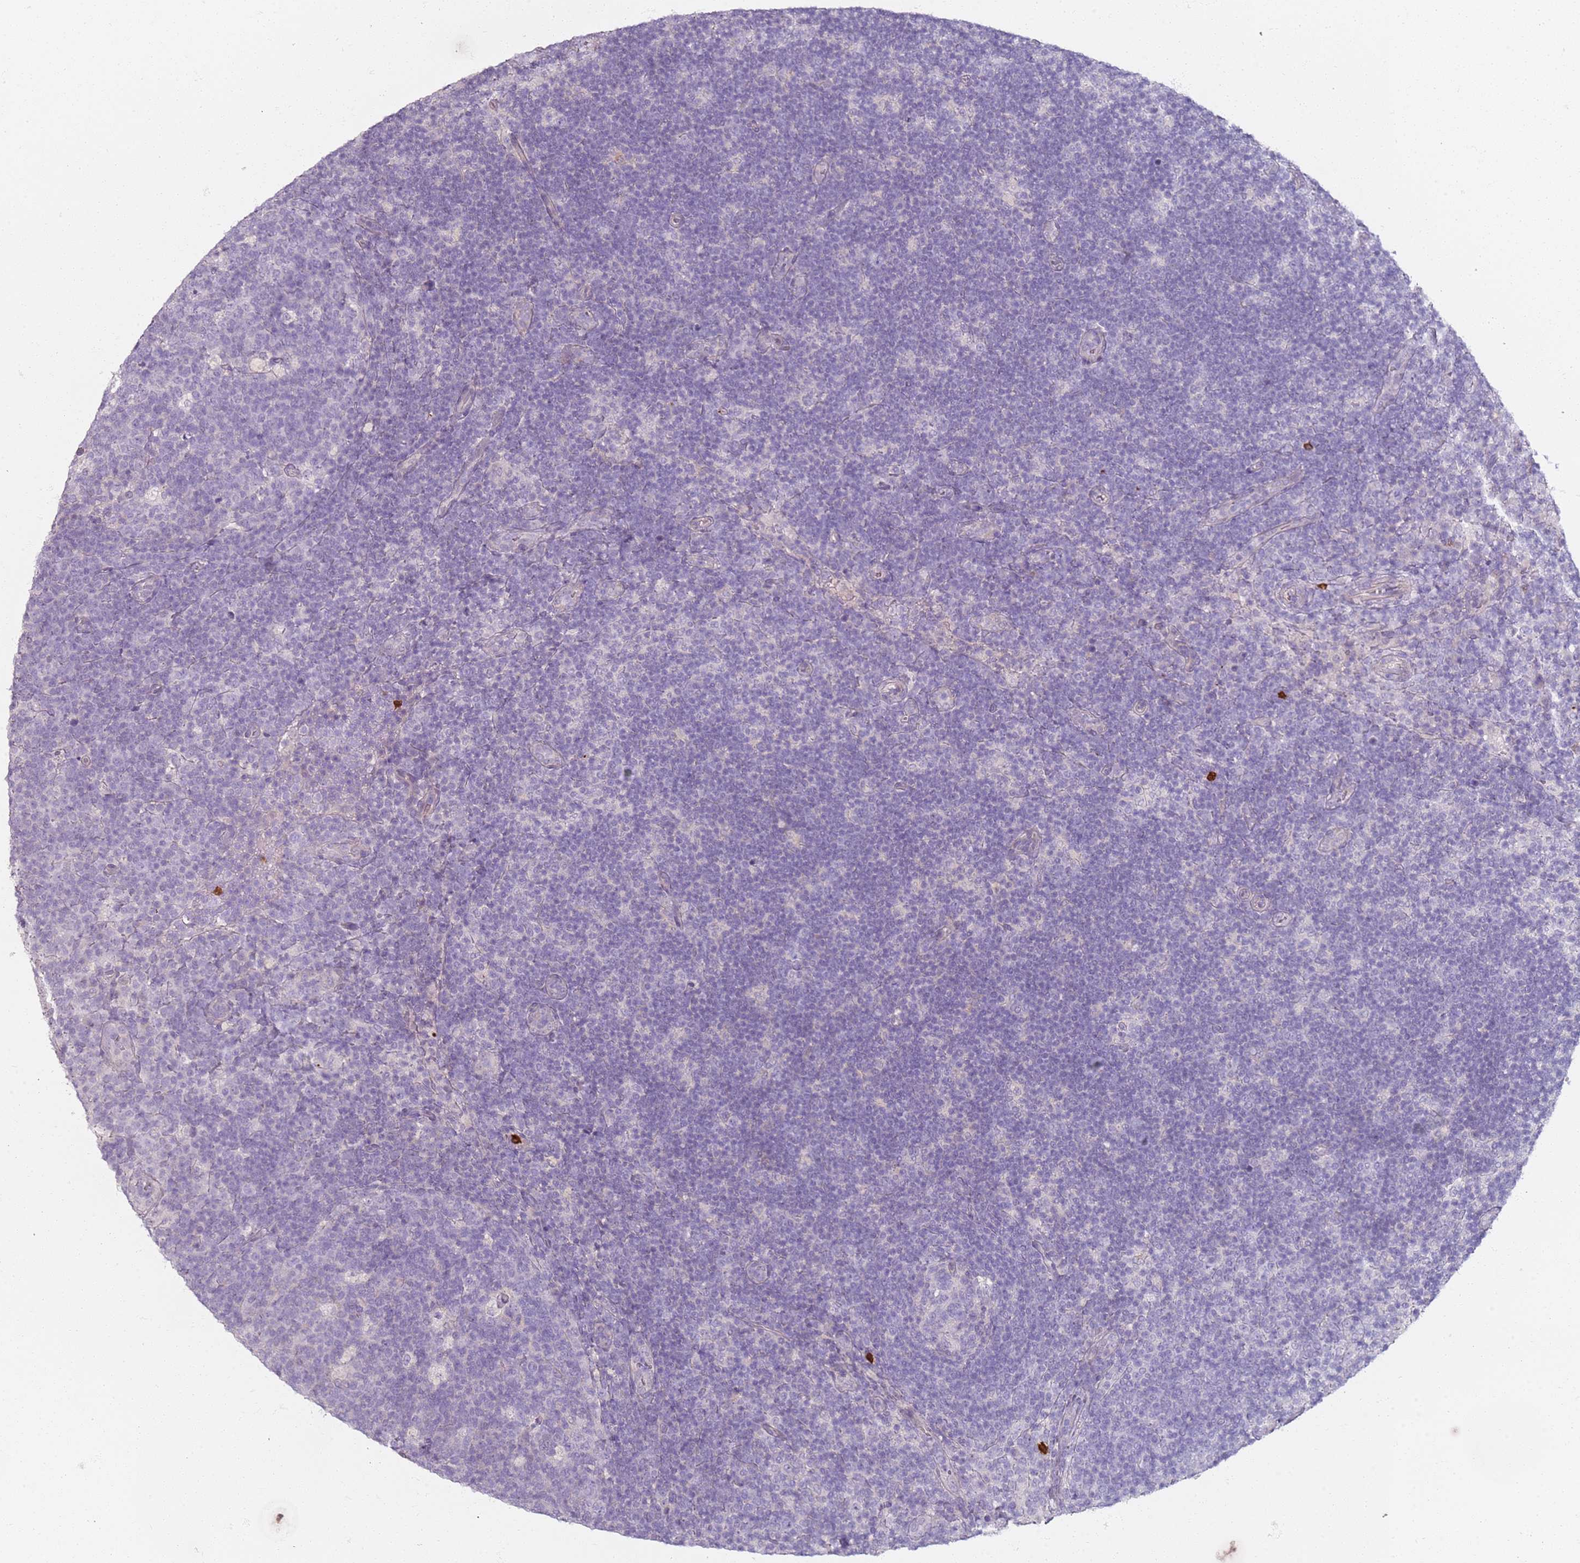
{"staining": {"intensity": "negative", "quantity": "none", "location": "none"}, "tissue": "lymph node", "cell_type": "Germinal center cells", "image_type": "normal", "snomed": [{"axis": "morphology", "description": "Normal tissue, NOS"}, {"axis": "topography", "description": "Lymph node"}], "caption": "Immunohistochemistry (IHC) of normal human lymph node exhibits no expression in germinal center cells. Brightfield microscopy of immunohistochemistry (IHC) stained with DAB (brown) and hematoxylin (blue), captured at high magnification.", "gene": "CD40LG", "patient": {"sex": "female", "age": 31}}